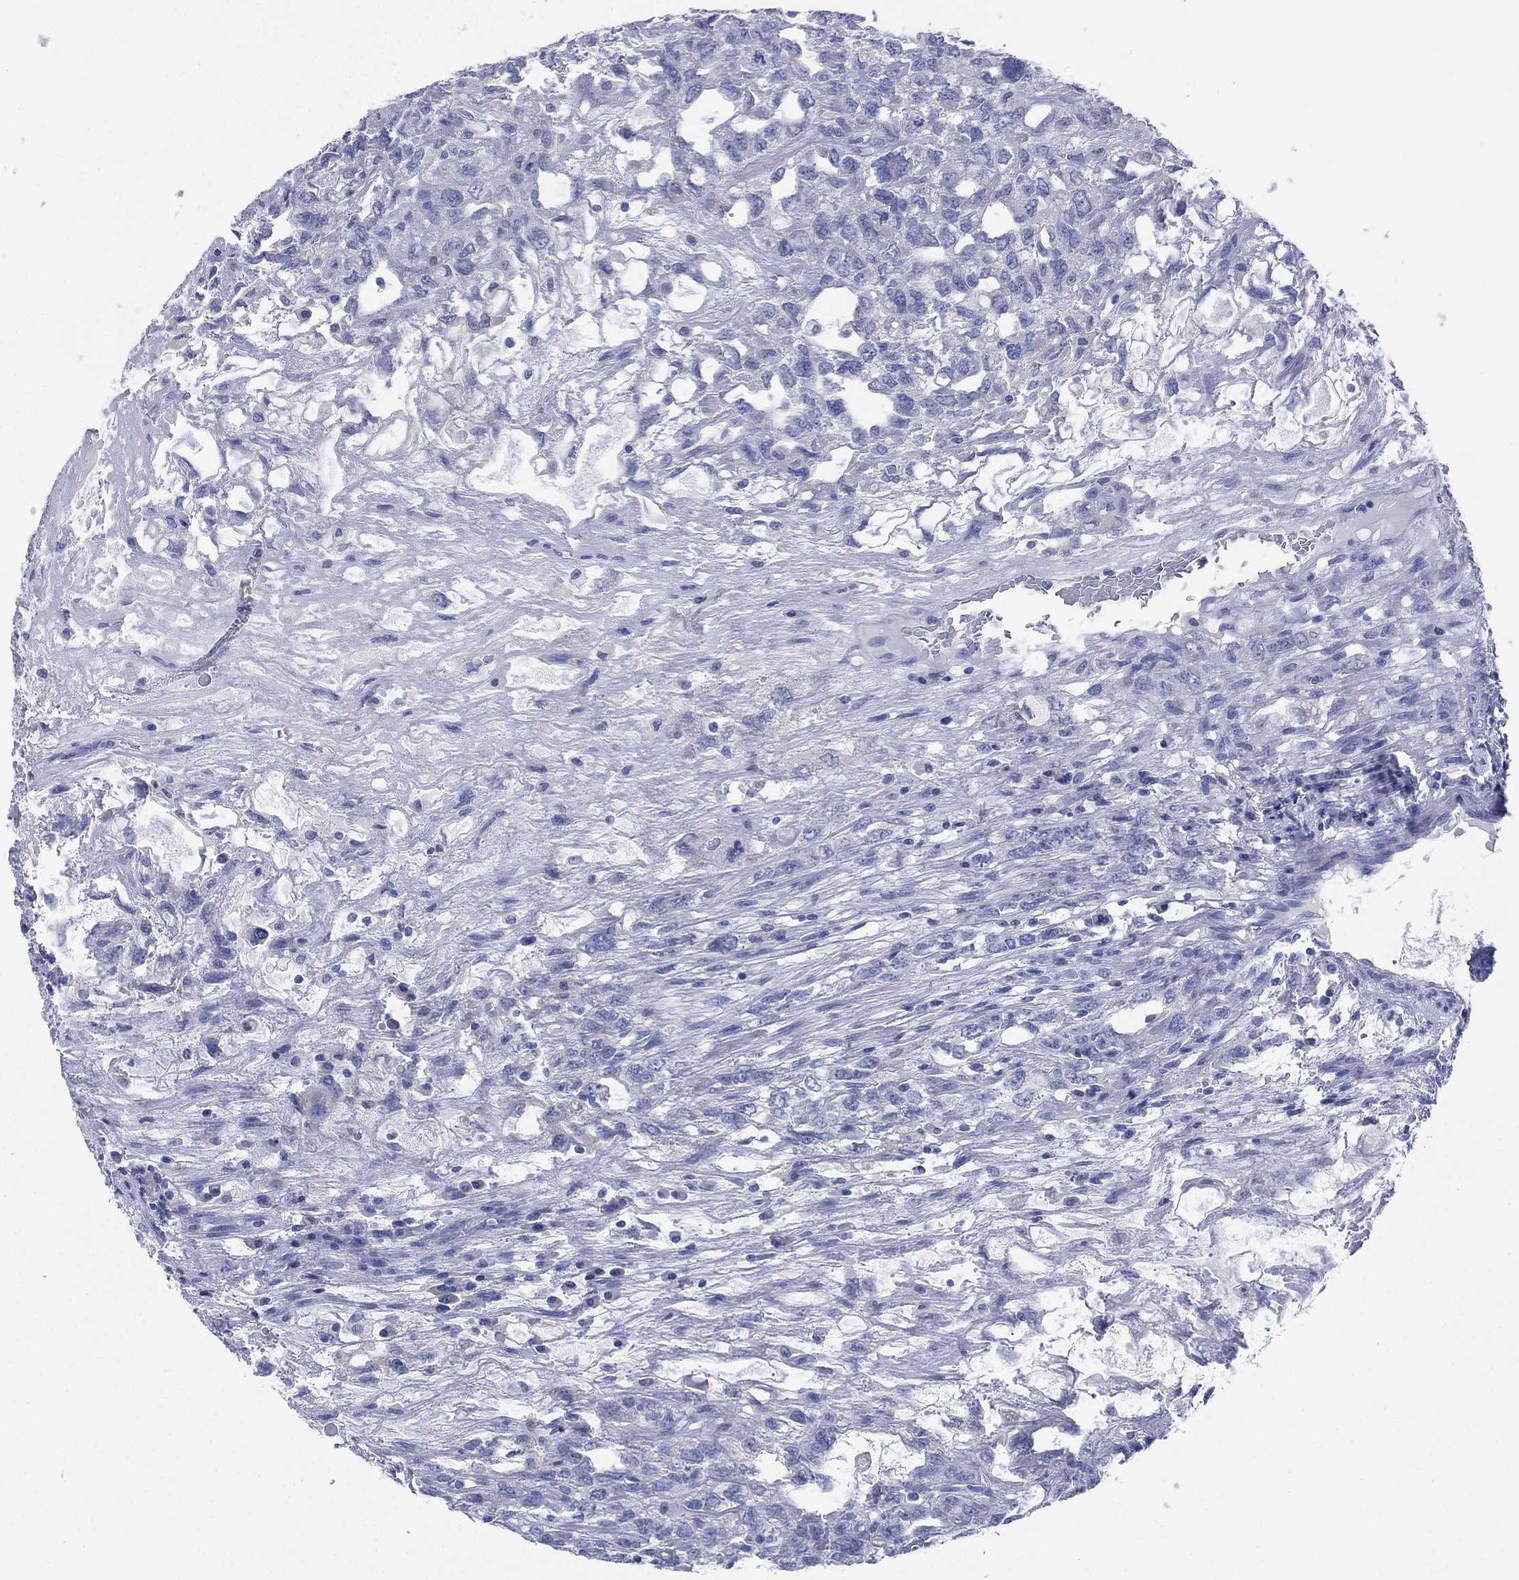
{"staining": {"intensity": "negative", "quantity": "none", "location": "none"}, "tissue": "testis cancer", "cell_type": "Tumor cells", "image_type": "cancer", "snomed": [{"axis": "morphology", "description": "Seminoma, NOS"}, {"axis": "topography", "description": "Testis"}], "caption": "High power microscopy image of an immunohistochemistry (IHC) histopathology image of seminoma (testis), revealing no significant staining in tumor cells. Nuclei are stained in blue.", "gene": "CHRNA3", "patient": {"sex": "male", "age": 52}}